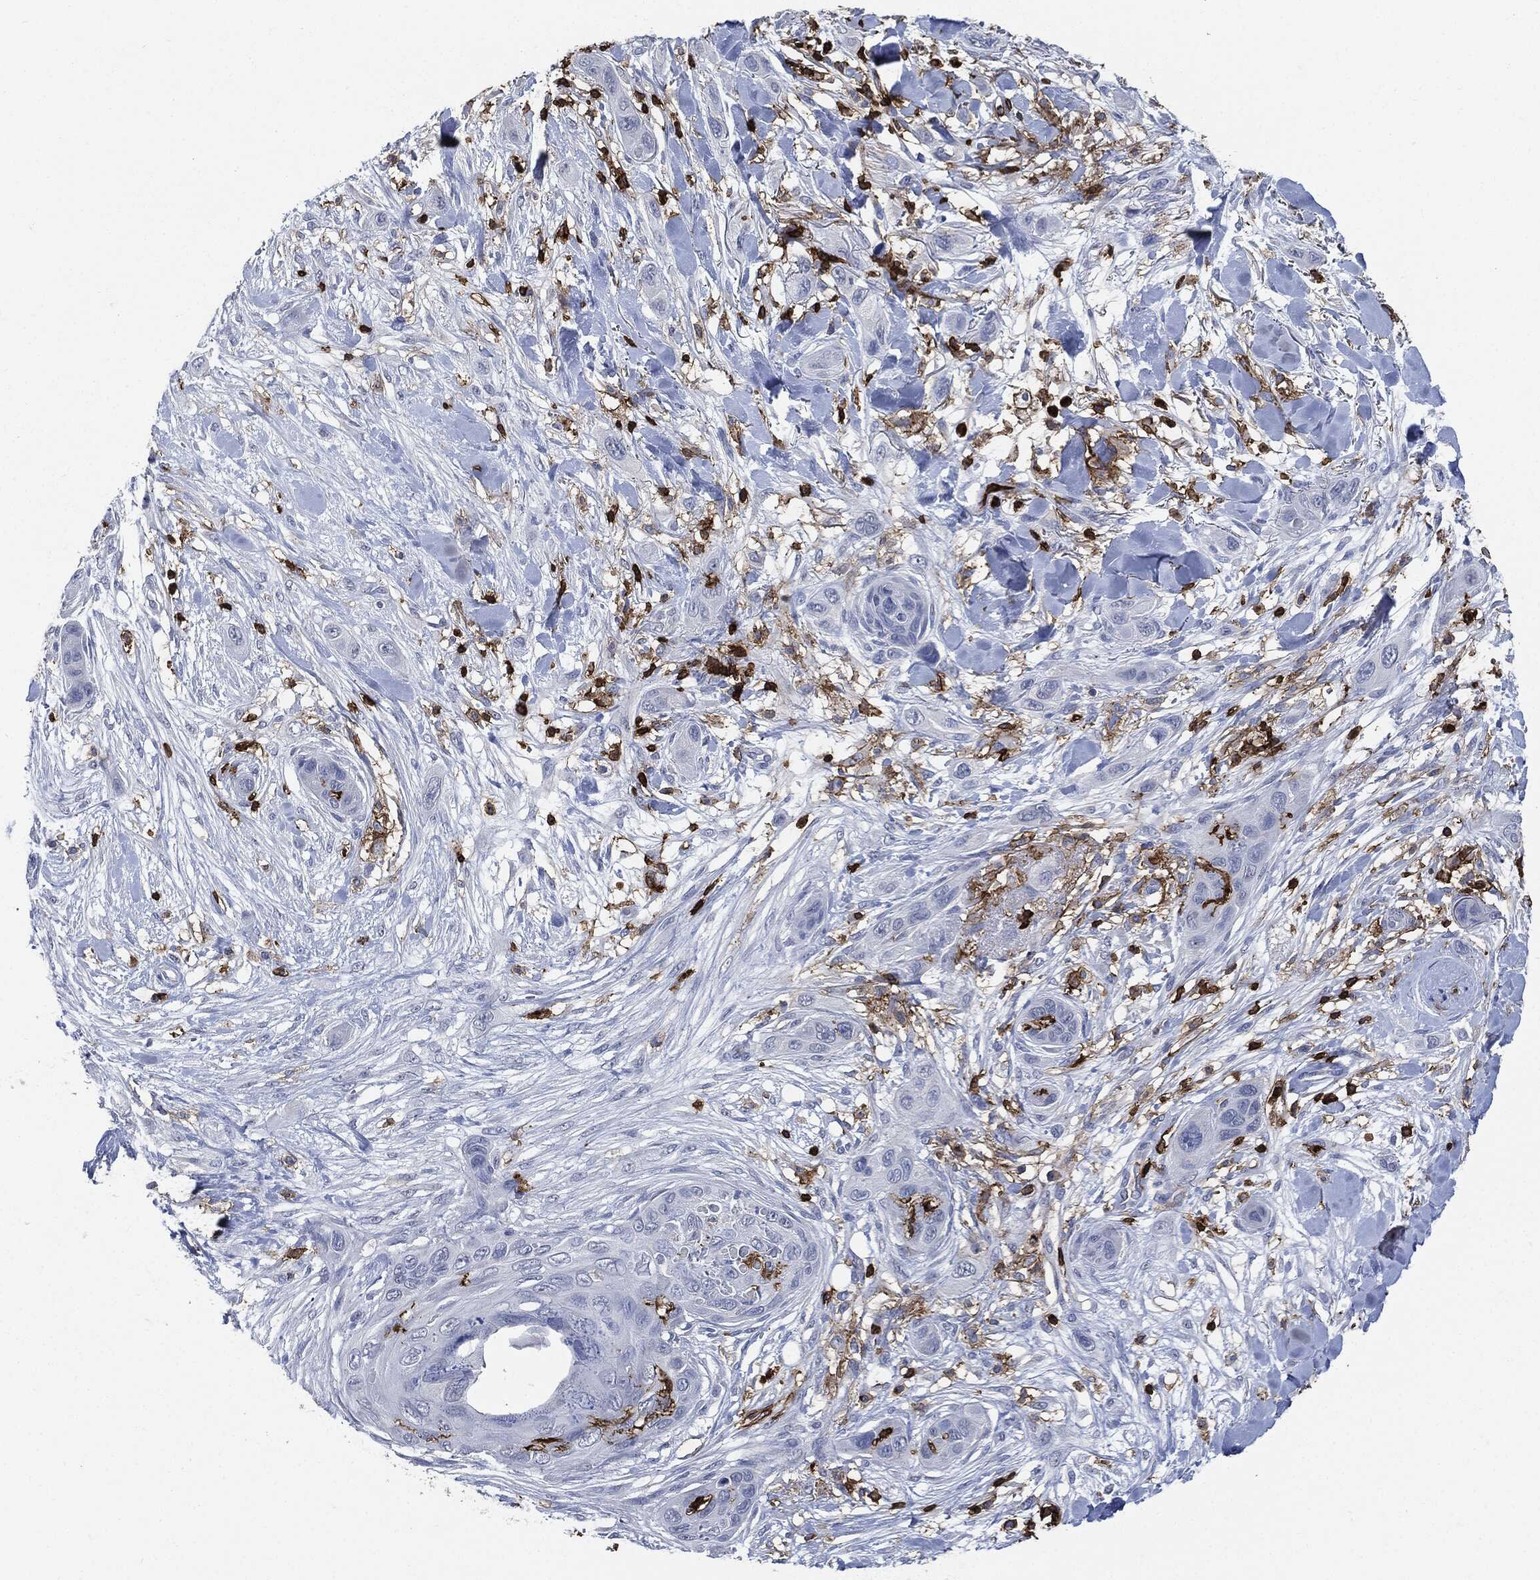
{"staining": {"intensity": "negative", "quantity": "none", "location": "none"}, "tissue": "skin cancer", "cell_type": "Tumor cells", "image_type": "cancer", "snomed": [{"axis": "morphology", "description": "Squamous cell carcinoma, NOS"}, {"axis": "topography", "description": "Skin"}], "caption": "The histopathology image exhibits no significant expression in tumor cells of skin cancer (squamous cell carcinoma). (Brightfield microscopy of DAB (3,3'-diaminobenzidine) immunohistochemistry (IHC) at high magnification).", "gene": "PTPRC", "patient": {"sex": "male", "age": 78}}